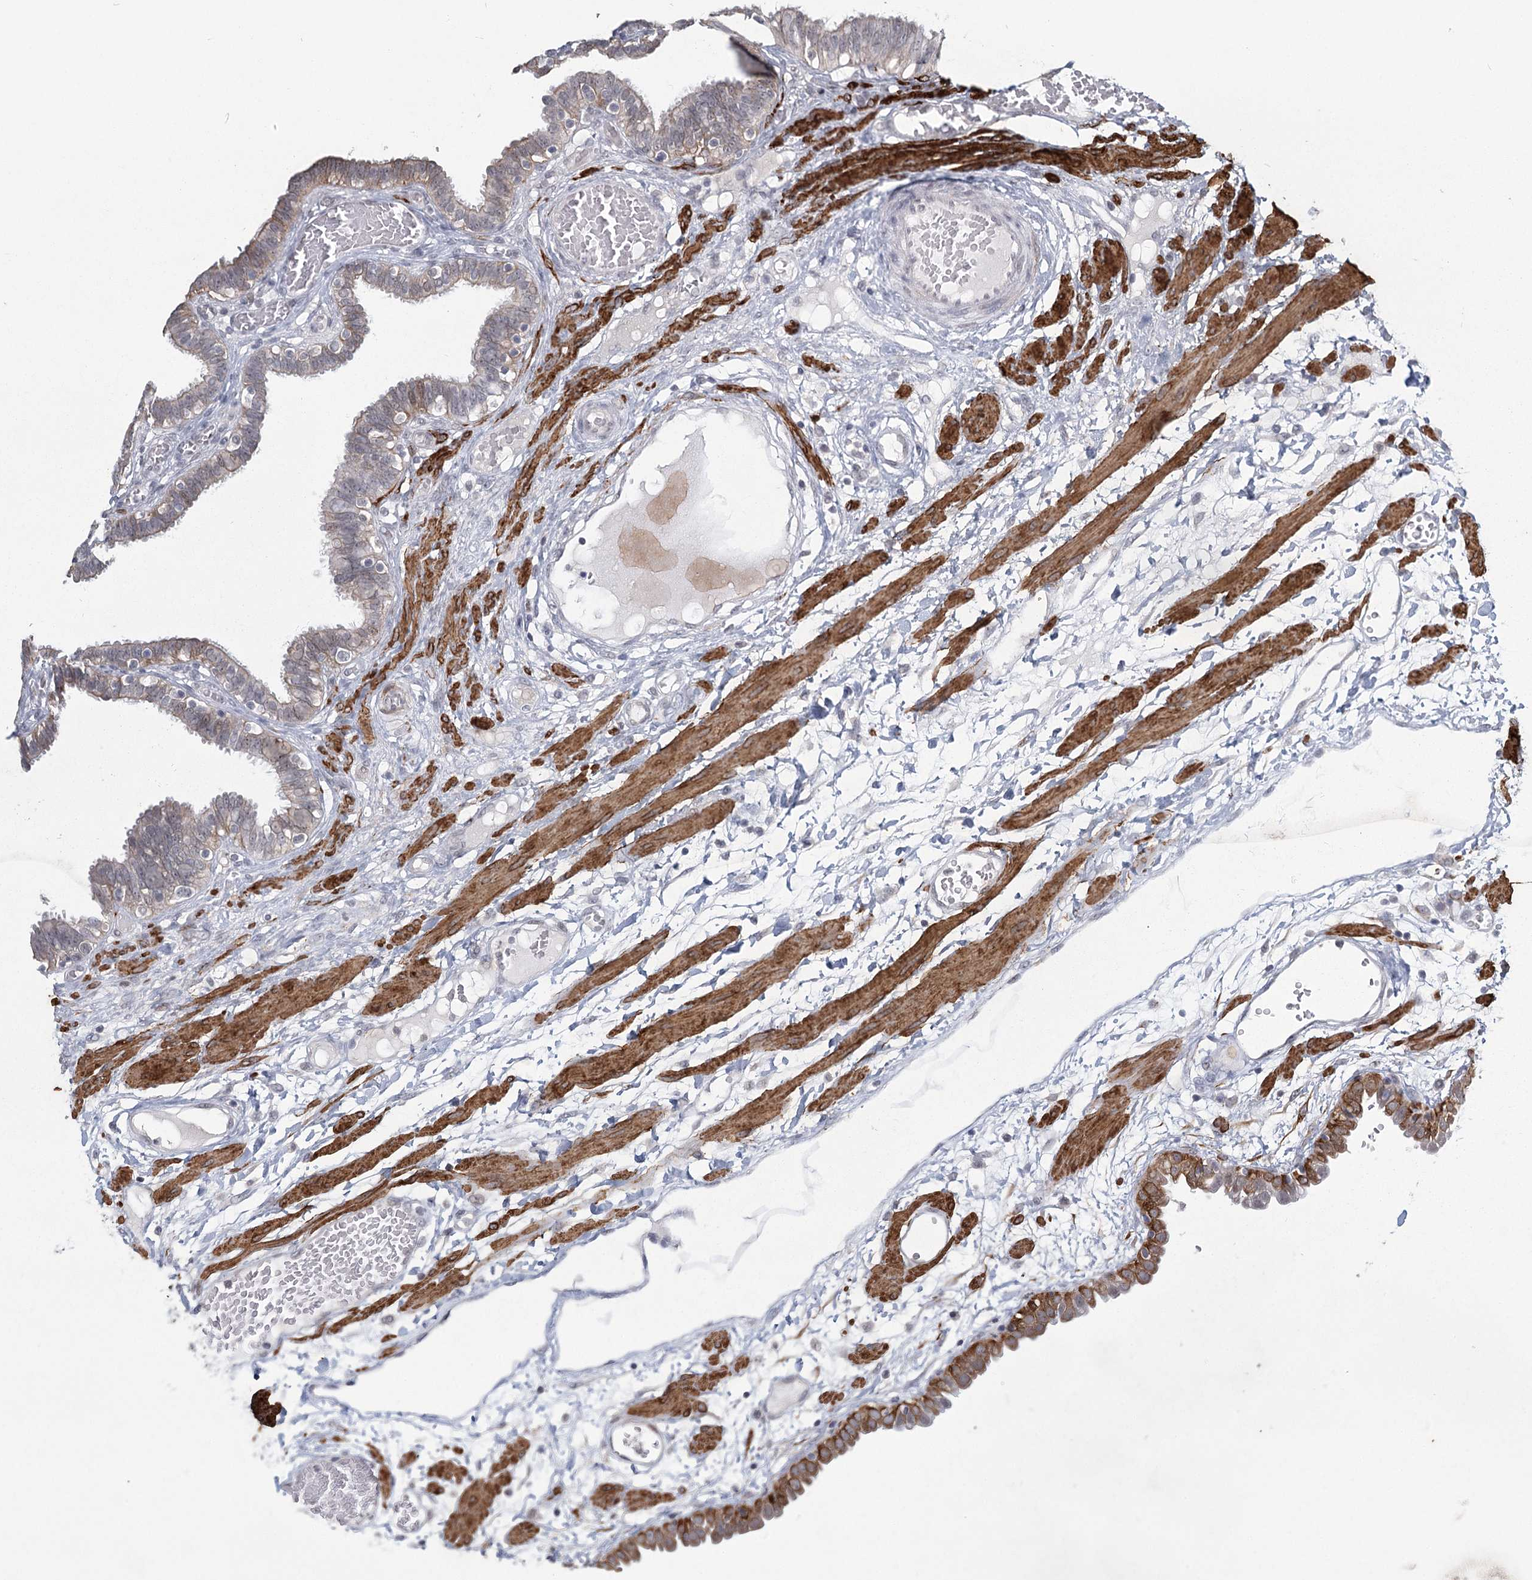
{"staining": {"intensity": "moderate", "quantity": "25%-75%", "location": "cytoplasmic/membranous"}, "tissue": "fallopian tube", "cell_type": "Glandular cells", "image_type": "normal", "snomed": [{"axis": "morphology", "description": "Normal tissue, NOS"}, {"axis": "topography", "description": "Fallopian tube"}, {"axis": "topography", "description": "Placenta"}], "caption": "Immunohistochemistry (IHC) (DAB) staining of unremarkable fallopian tube exhibits moderate cytoplasmic/membranous protein expression in approximately 25%-75% of glandular cells. The protein is shown in brown color, while the nuclei are stained blue.", "gene": "TMEM70", "patient": {"sex": "female", "age": 32}}